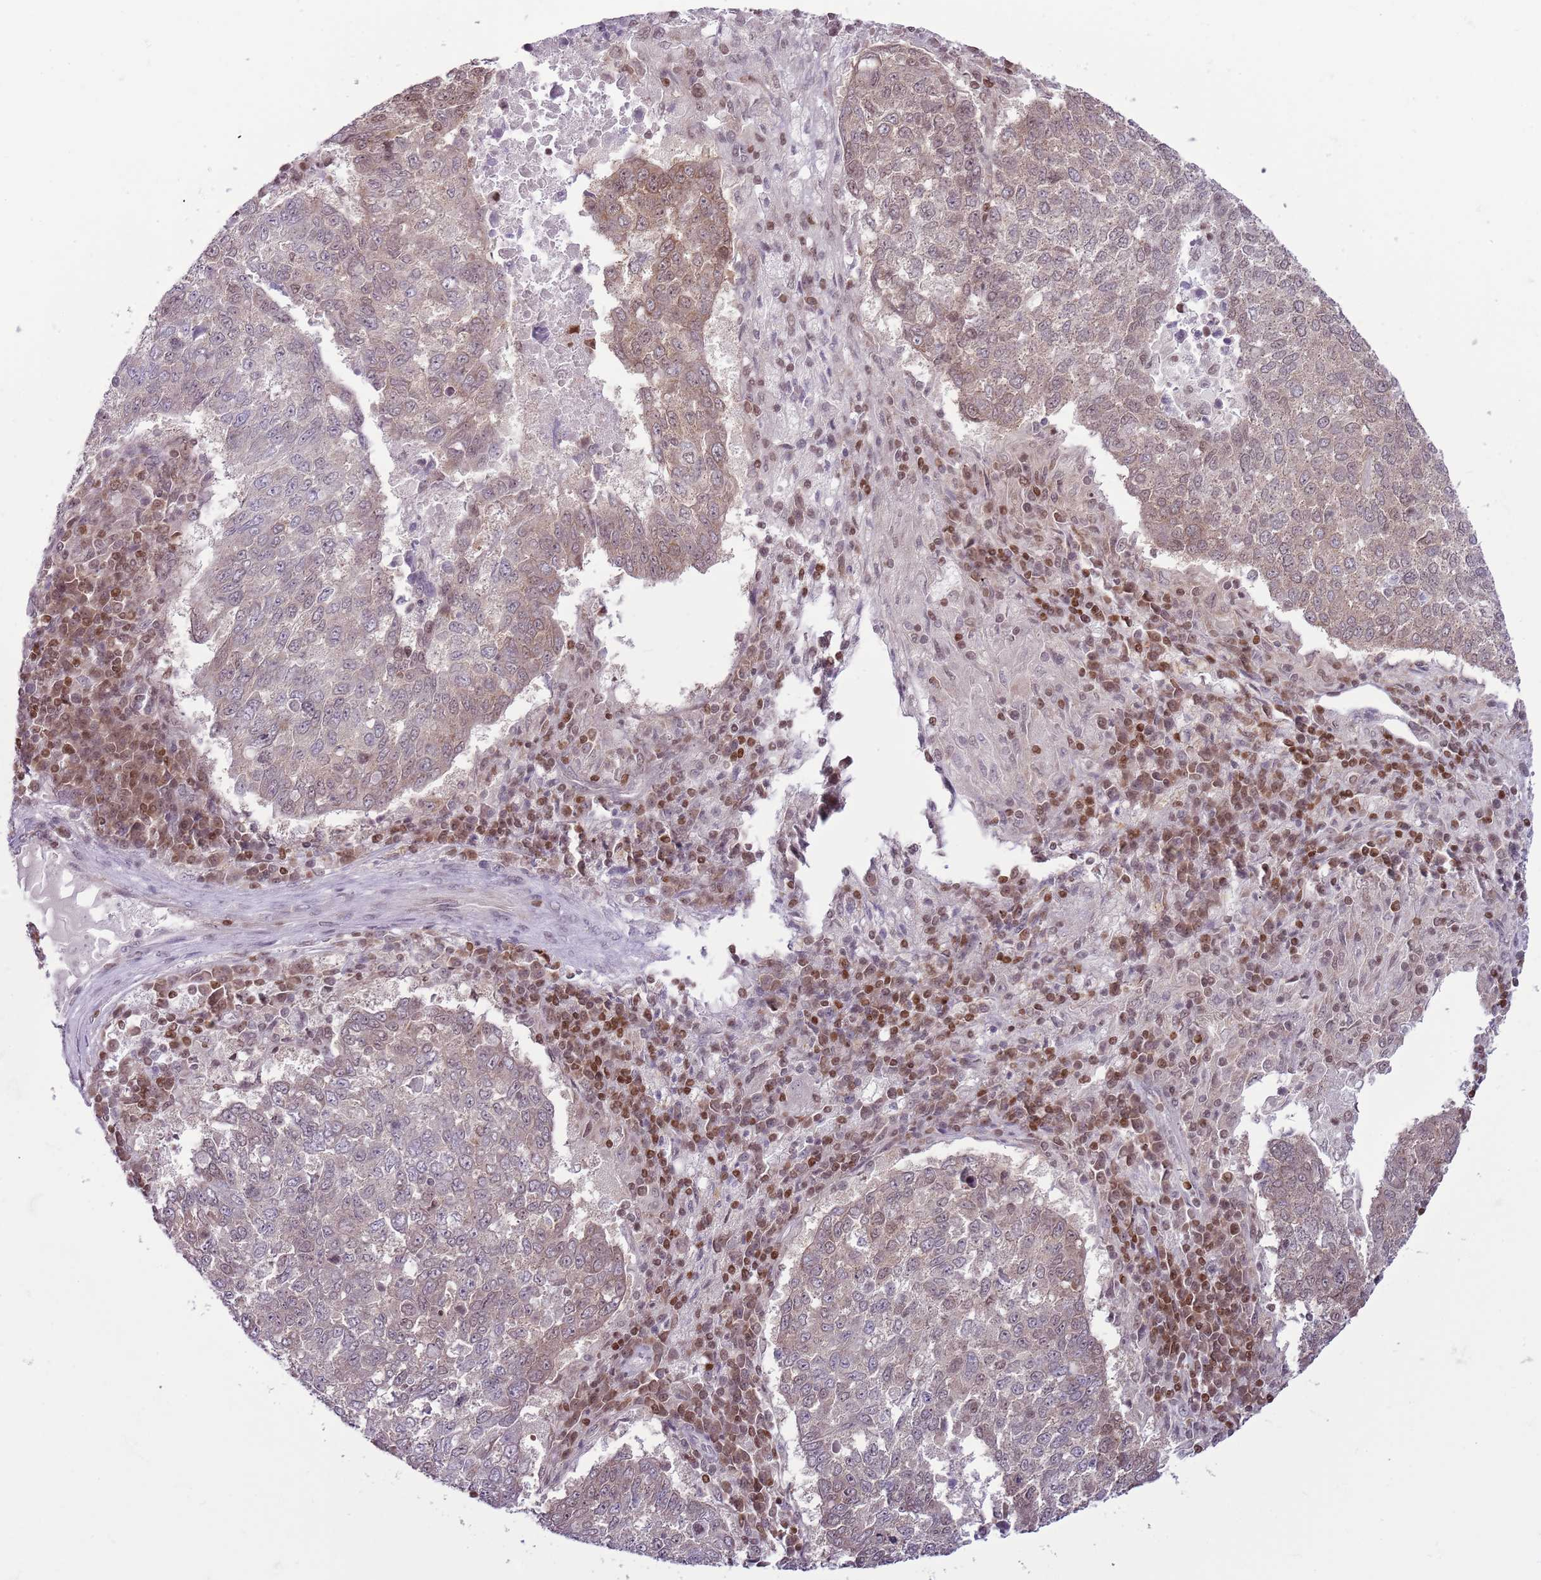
{"staining": {"intensity": "weak", "quantity": "25%-75%", "location": "cytoplasmic/membranous,nuclear"}, "tissue": "lung cancer", "cell_type": "Tumor cells", "image_type": "cancer", "snomed": [{"axis": "morphology", "description": "Squamous cell carcinoma, NOS"}, {"axis": "topography", "description": "Lung"}], "caption": "Weak cytoplasmic/membranous and nuclear expression is present in about 25%-75% of tumor cells in lung squamous cell carcinoma.", "gene": "SELENOH", "patient": {"sex": "male", "age": 73}}